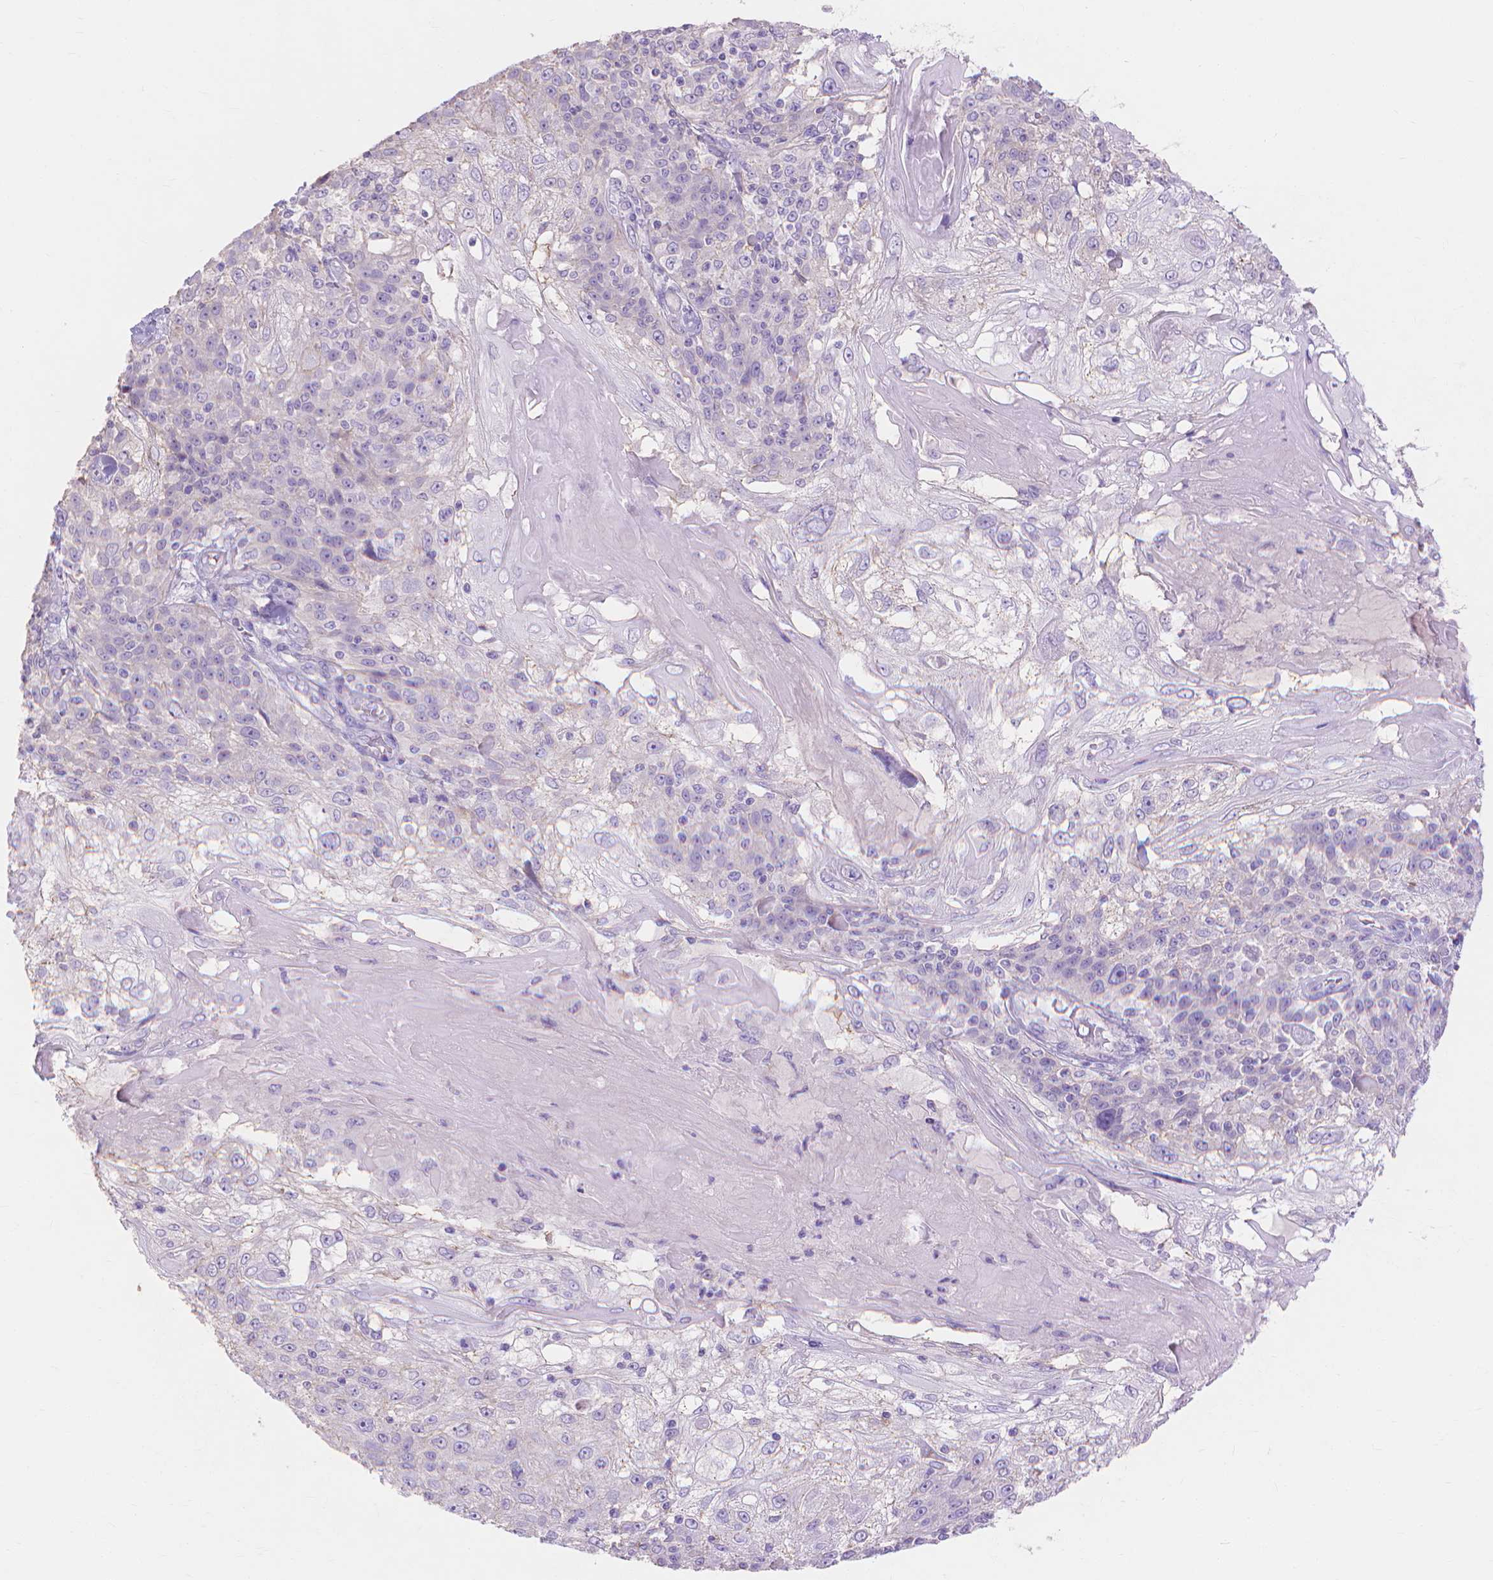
{"staining": {"intensity": "negative", "quantity": "none", "location": "none"}, "tissue": "skin cancer", "cell_type": "Tumor cells", "image_type": "cancer", "snomed": [{"axis": "morphology", "description": "Normal tissue, NOS"}, {"axis": "morphology", "description": "Squamous cell carcinoma, NOS"}, {"axis": "topography", "description": "Skin"}], "caption": "Immunohistochemistry histopathology image of human skin squamous cell carcinoma stained for a protein (brown), which demonstrates no staining in tumor cells.", "gene": "MBLAC1", "patient": {"sex": "female", "age": 83}}